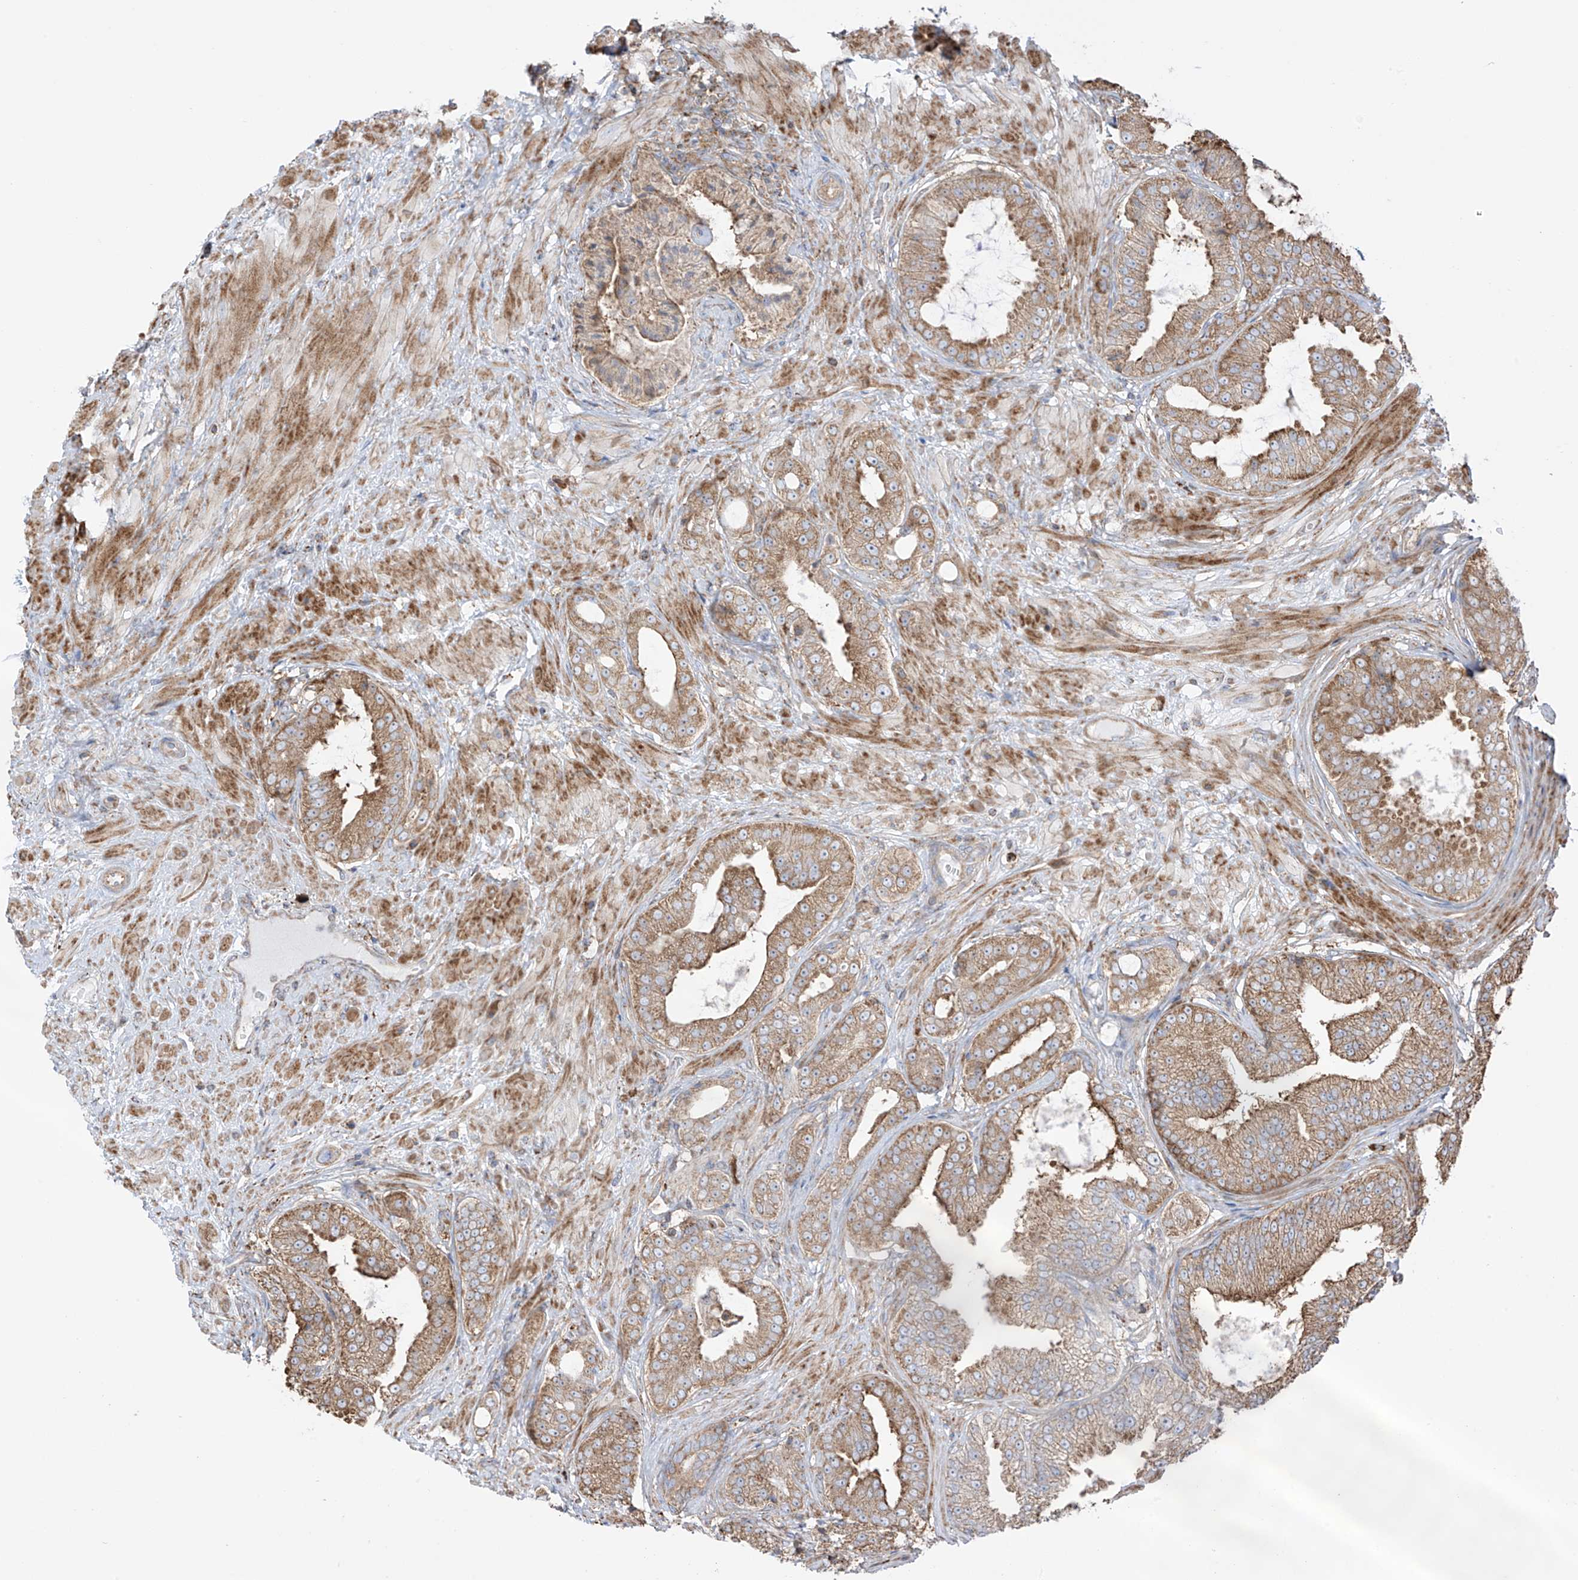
{"staining": {"intensity": "strong", "quantity": ">75%", "location": "cytoplasmic/membranous"}, "tissue": "prostate cancer", "cell_type": "Tumor cells", "image_type": "cancer", "snomed": [{"axis": "morphology", "description": "Adenocarcinoma, Low grade"}, {"axis": "topography", "description": "Prostate"}], "caption": "High-power microscopy captured an immunohistochemistry image of prostate cancer, revealing strong cytoplasmic/membranous expression in approximately >75% of tumor cells. Immunohistochemistry (ihc) stains the protein of interest in brown and the nuclei are stained blue.", "gene": "XKR3", "patient": {"sex": "male", "age": 63}}